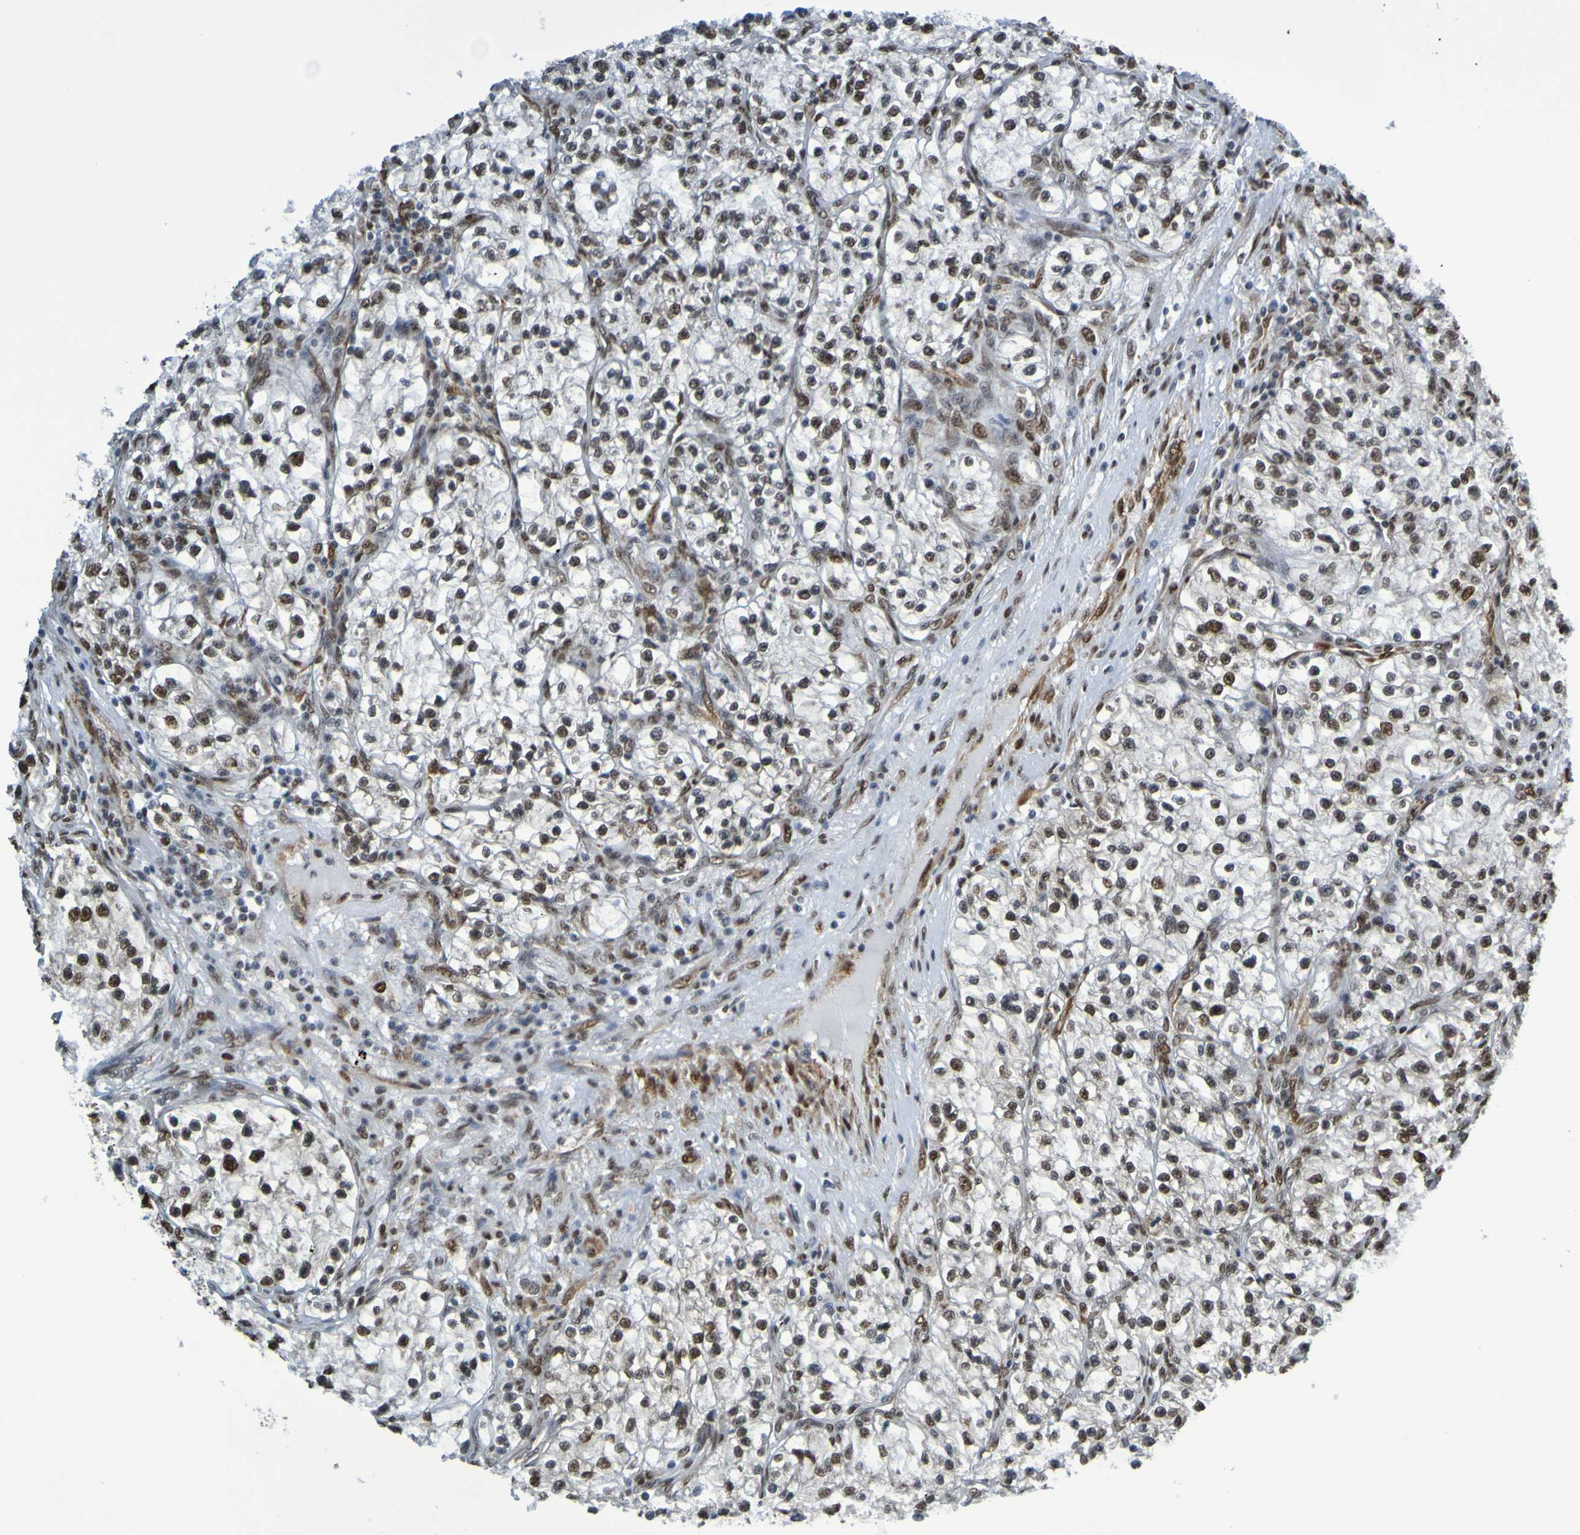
{"staining": {"intensity": "strong", "quantity": "25%-75%", "location": "nuclear"}, "tissue": "renal cancer", "cell_type": "Tumor cells", "image_type": "cancer", "snomed": [{"axis": "morphology", "description": "Adenocarcinoma, NOS"}, {"axis": "topography", "description": "Kidney"}], "caption": "This is an image of IHC staining of renal cancer, which shows strong positivity in the nuclear of tumor cells.", "gene": "HDAC2", "patient": {"sex": "female", "age": 57}}